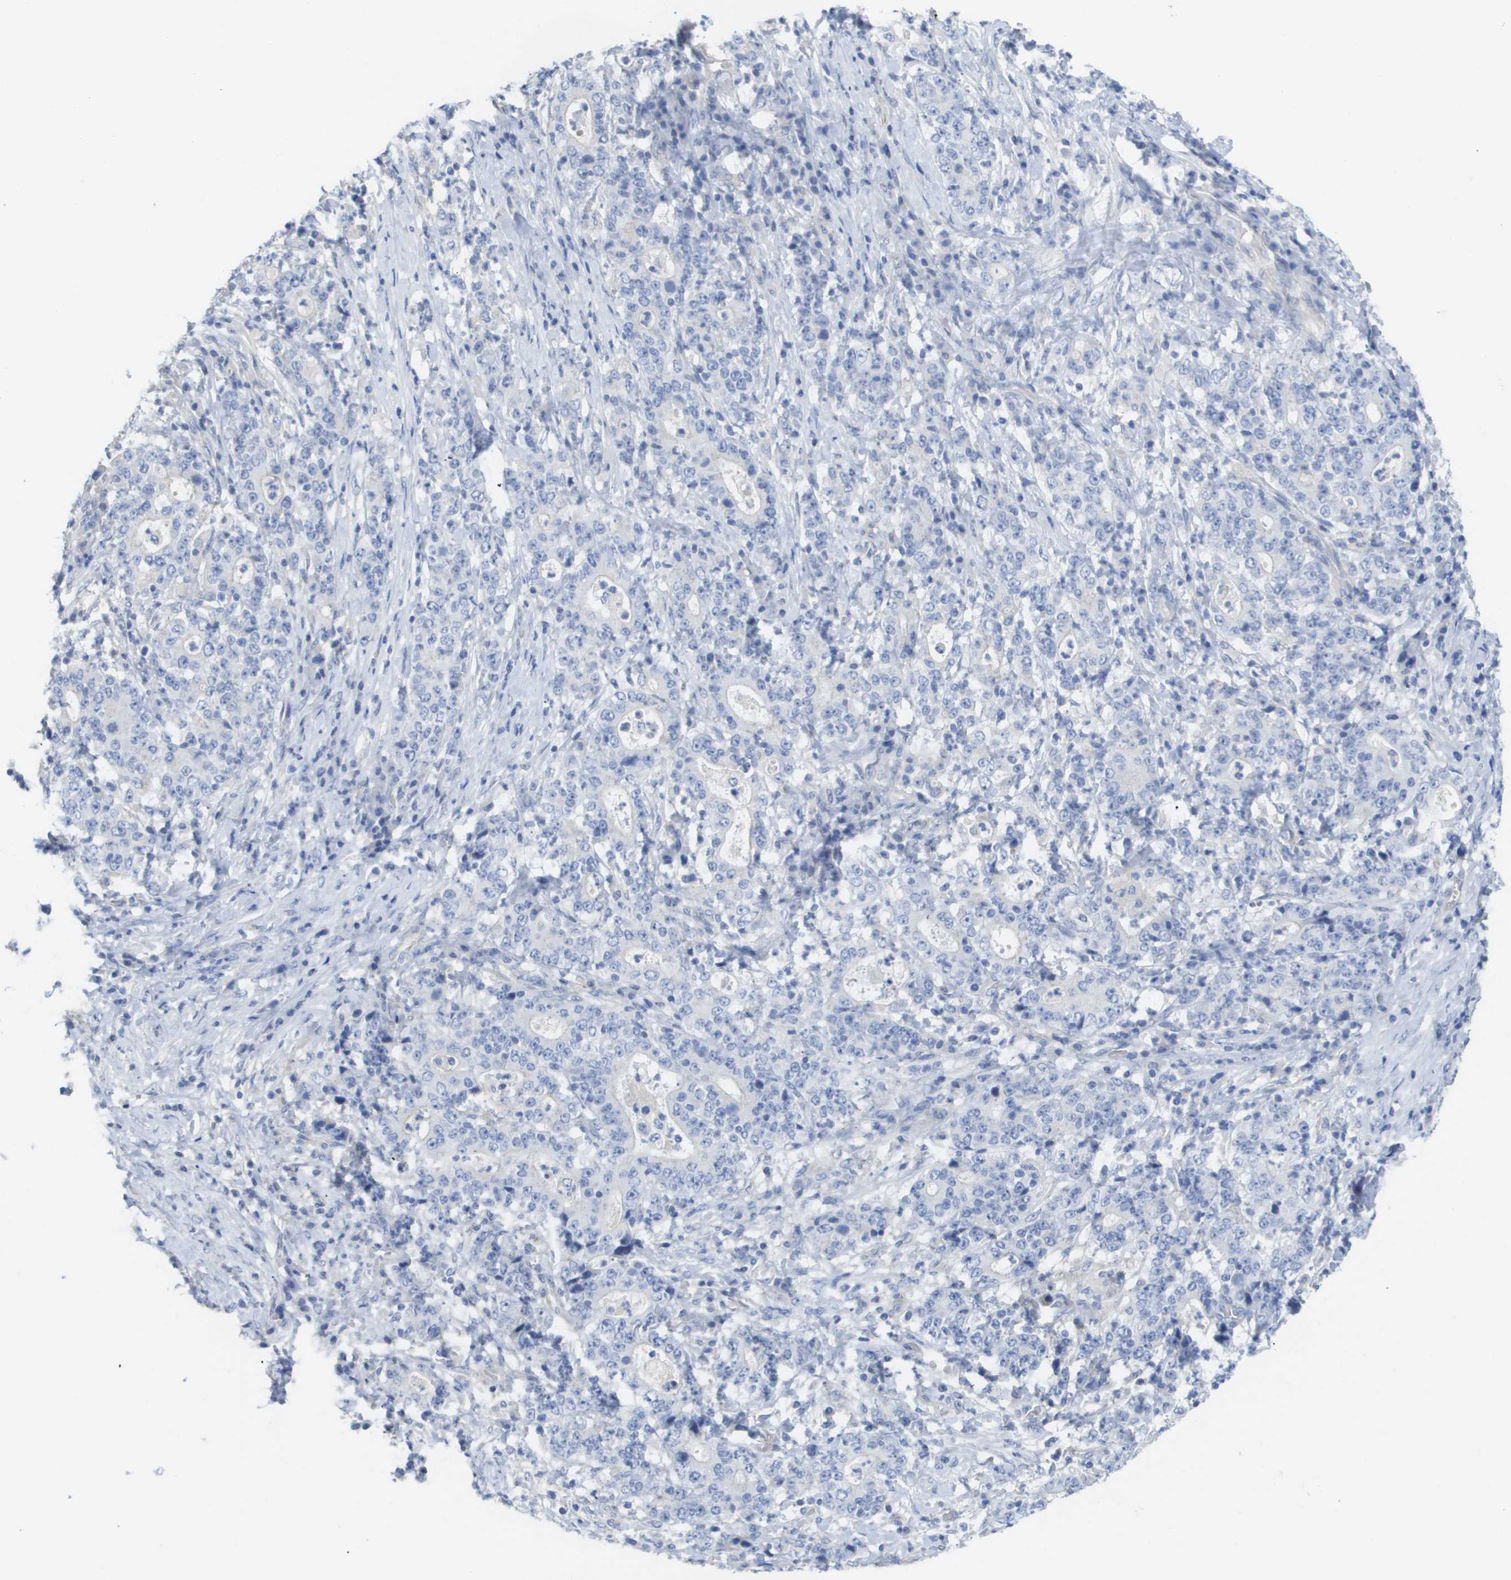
{"staining": {"intensity": "negative", "quantity": "none", "location": "none"}, "tissue": "stomach cancer", "cell_type": "Tumor cells", "image_type": "cancer", "snomed": [{"axis": "morphology", "description": "Normal tissue, NOS"}, {"axis": "morphology", "description": "Adenocarcinoma, NOS"}, {"axis": "topography", "description": "Stomach, upper"}, {"axis": "topography", "description": "Stomach"}], "caption": "This is an immunohistochemistry photomicrograph of stomach cancer (adenocarcinoma). There is no expression in tumor cells.", "gene": "MYL3", "patient": {"sex": "male", "age": 59}}